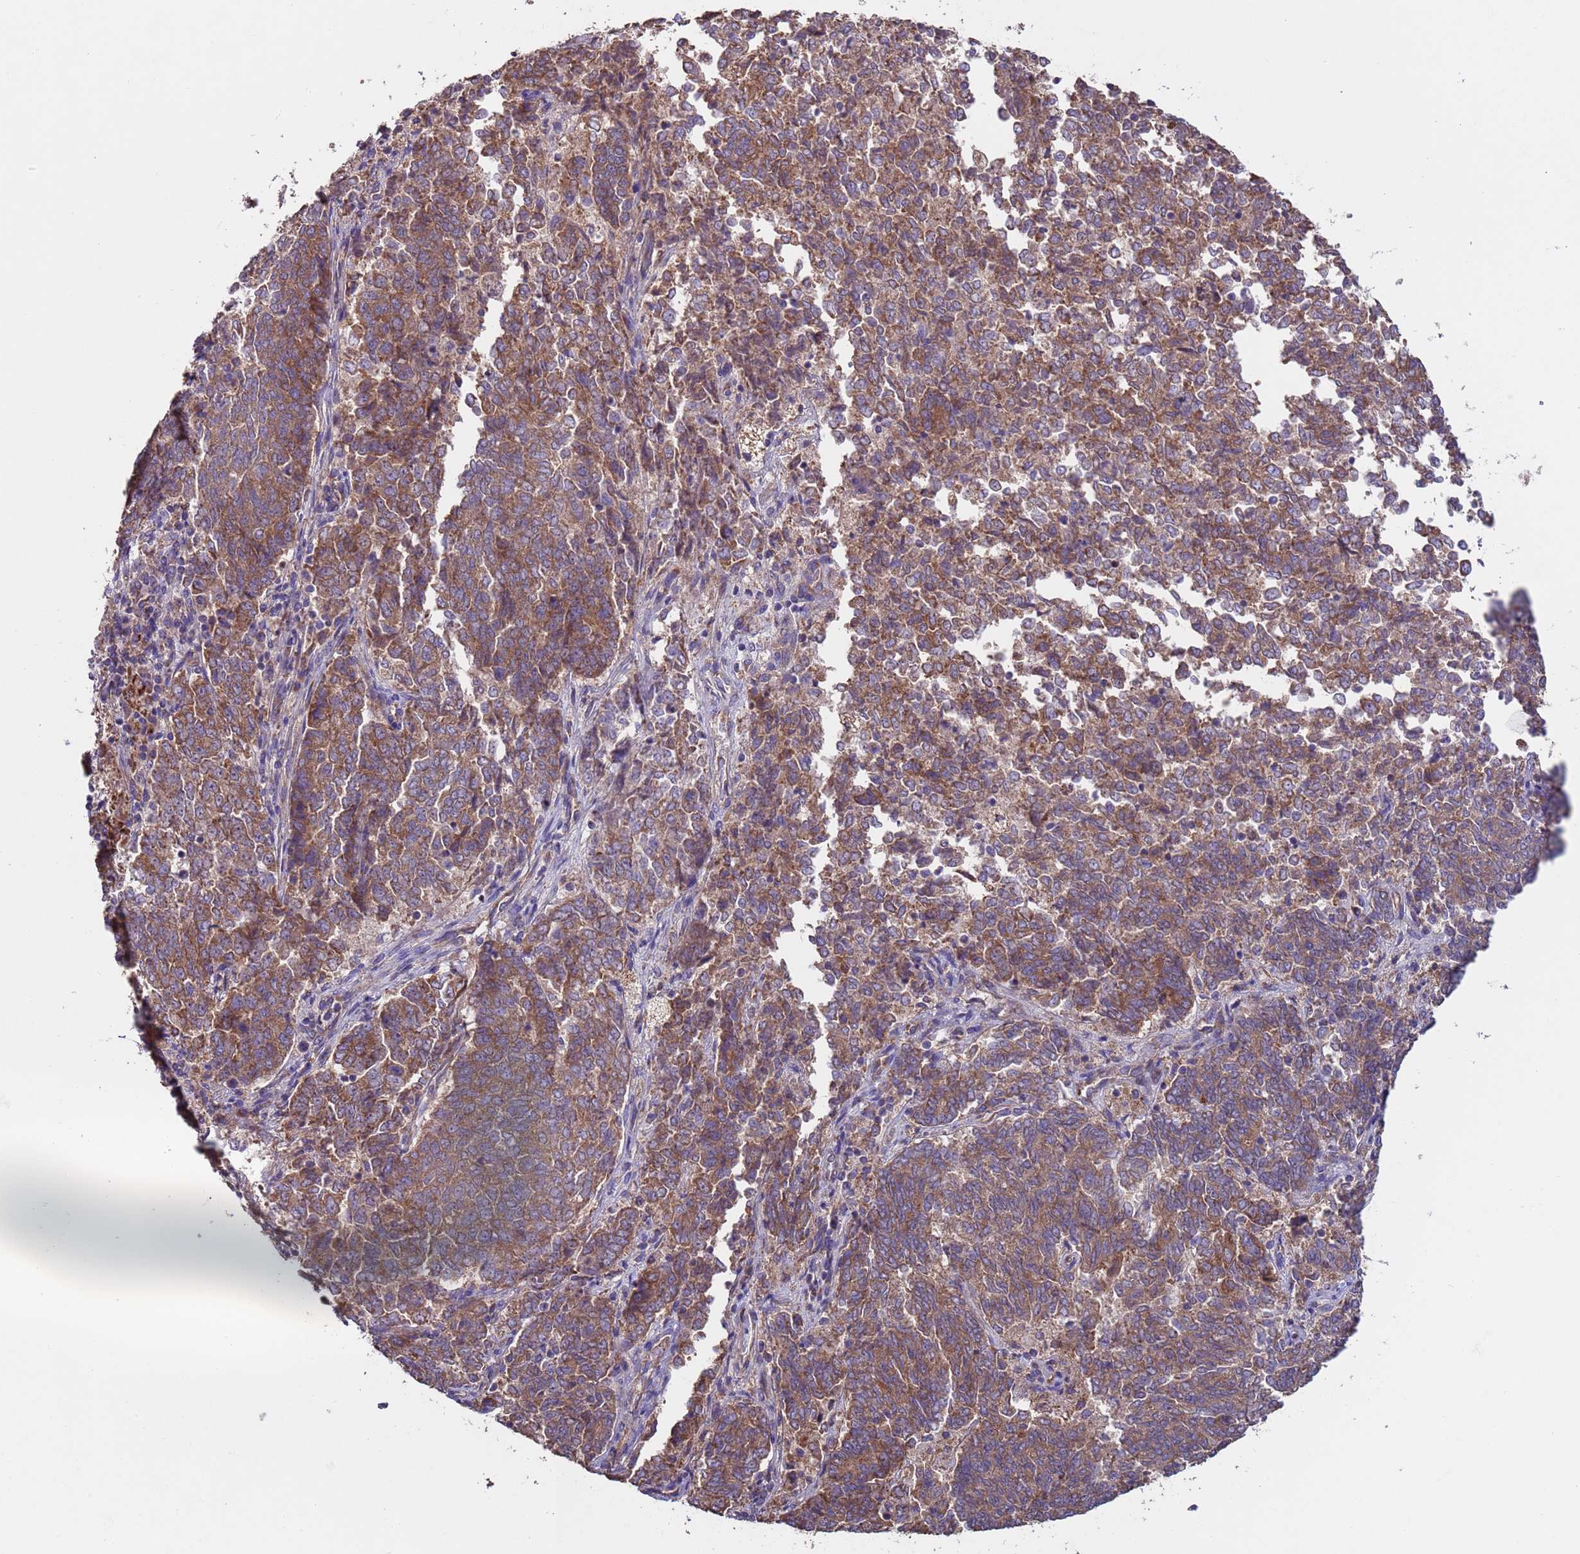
{"staining": {"intensity": "moderate", "quantity": ">75%", "location": "cytoplasmic/membranous"}, "tissue": "endometrial cancer", "cell_type": "Tumor cells", "image_type": "cancer", "snomed": [{"axis": "morphology", "description": "Adenocarcinoma, NOS"}, {"axis": "topography", "description": "Endometrium"}], "caption": "Adenocarcinoma (endometrial) tissue exhibits moderate cytoplasmic/membranous positivity in about >75% of tumor cells, visualized by immunohistochemistry. Nuclei are stained in blue.", "gene": "EEF1AKMT1", "patient": {"sex": "female", "age": 80}}